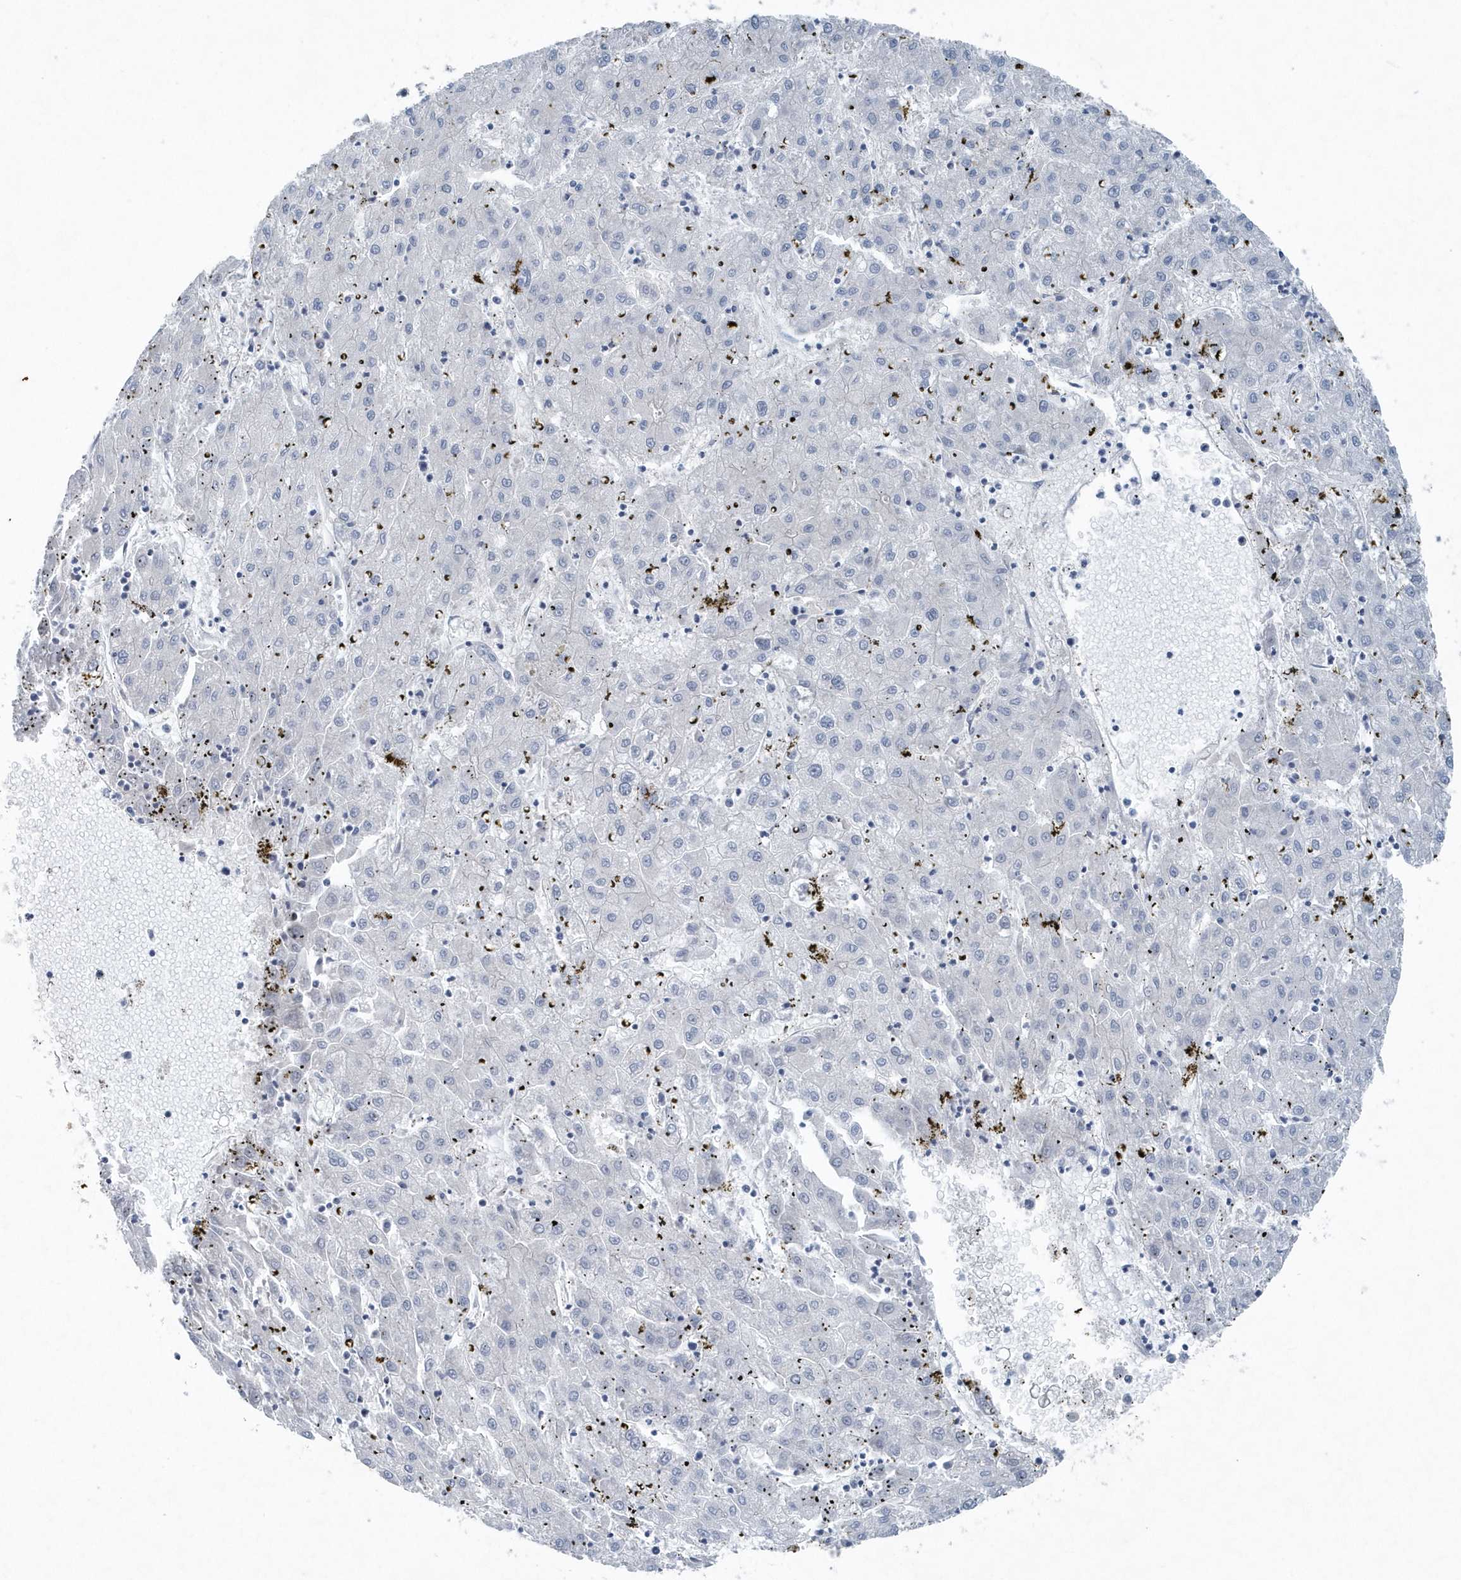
{"staining": {"intensity": "negative", "quantity": "none", "location": "none"}, "tissue": "liver cancer", "cell_type": "Tumor cells", "image_type": "cancer", "snomed": [{"axis": "morphology", "description": "Carcinoma, Hepatocellular, NOS"}, {"axis": "topography", "description": "Liver"}], "caption": "This is a micrograph of immunohistochemistry (IHC) staining of hepatocellular carcinoma (liver), which shows no staining in tumor cells.", "gene": "MCC", "patient": {"sex": "male", "age": 72}}